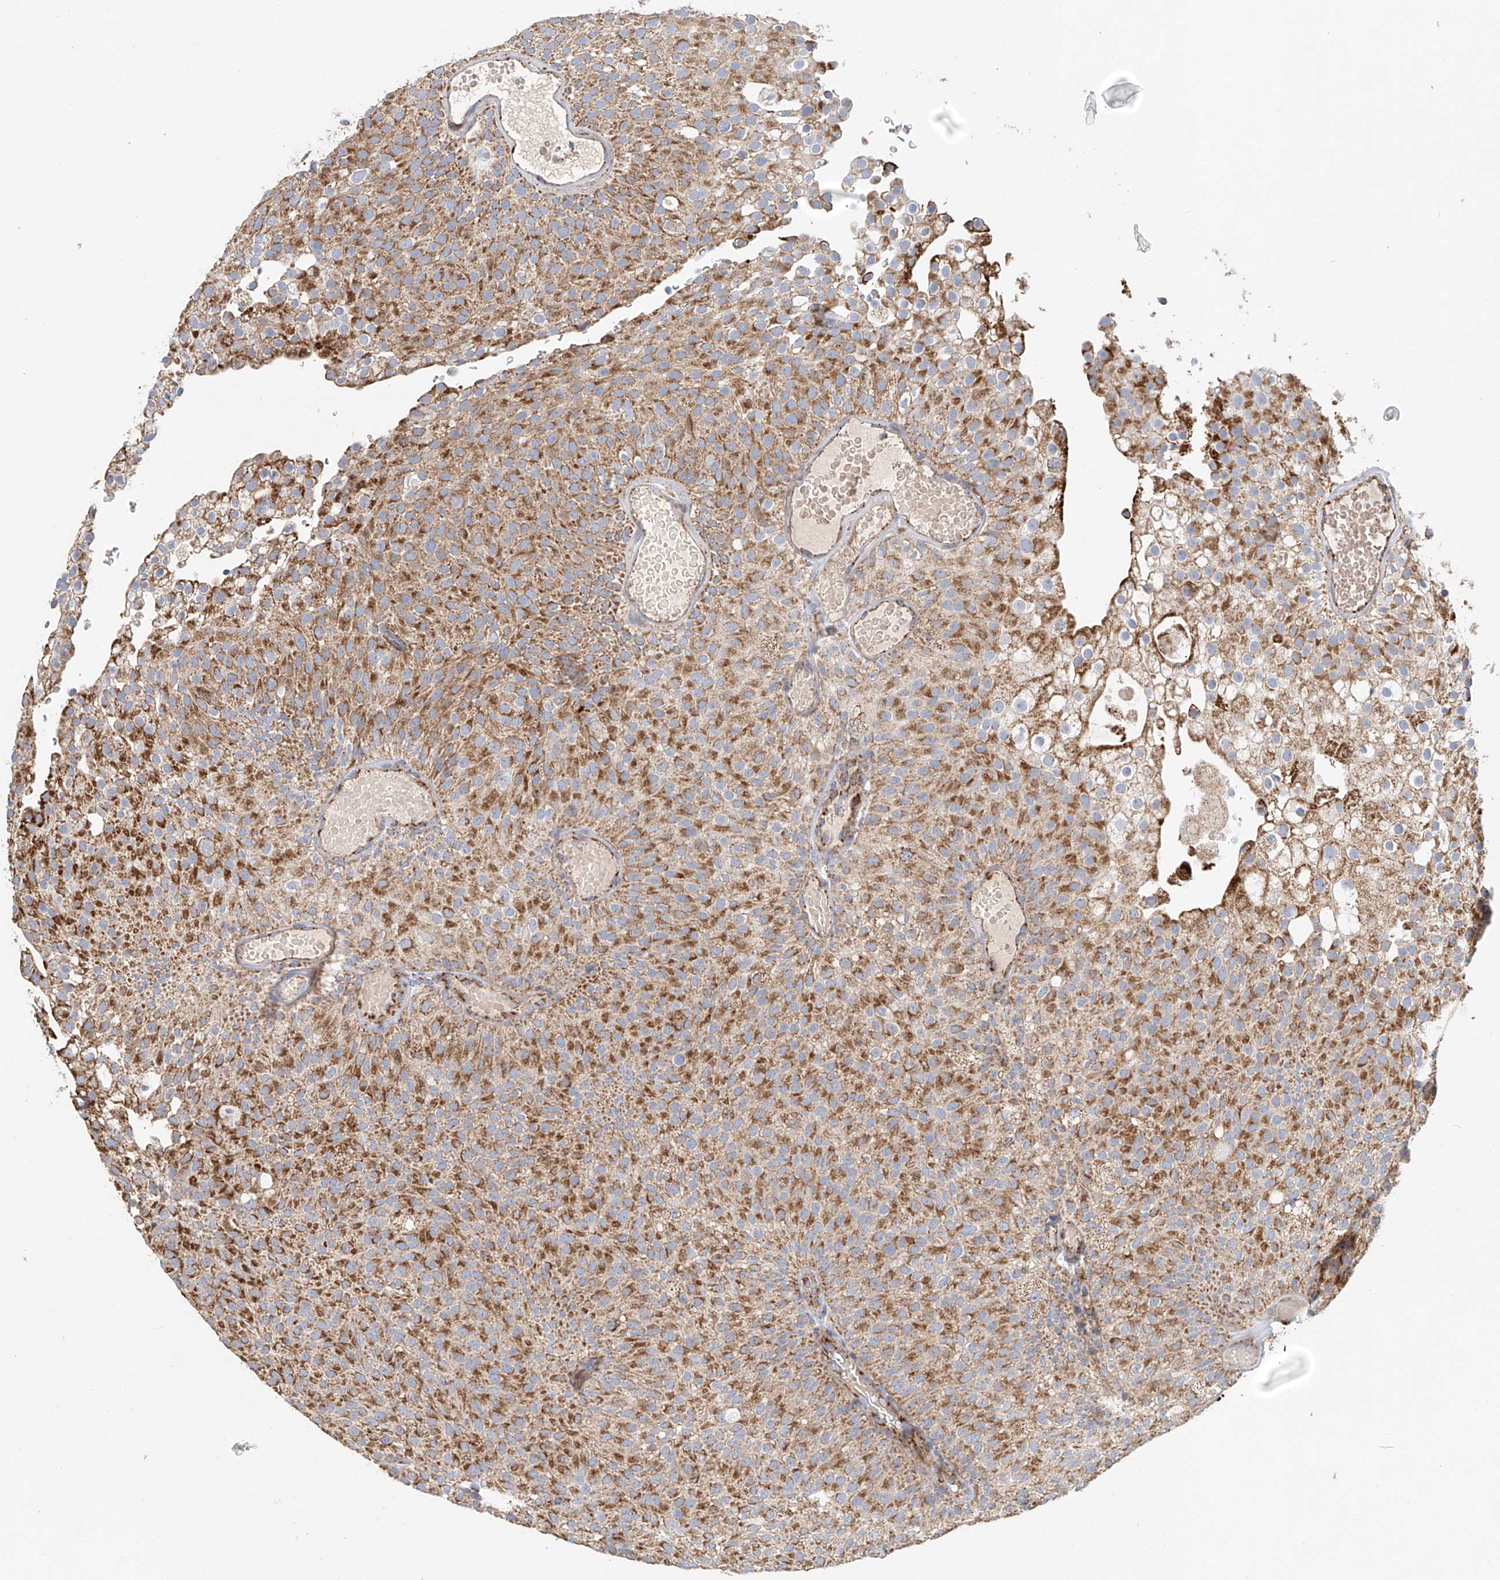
{"staining": {"intensity": "moderate", "quantity": ">75%", "location": "cytoplasmic/membranous"}, "tissue": "urothelial cancer", "cell_type": "Tumor cells", "image_type": "cancer", "snomed": [{"axis": "morphology", "description": "Urothelial carcinoma, Low grade"}, {"axis": "topography", "description": "Urinary bladder"}], "caption": "Immunohistochemical staining of human urothelial cancer demonstrates medium levels of moderate cytoplasmic/membranous staining in about >75% of tumor cells. The staining is performed using DAB (3,3'-diaminobenzidine) brown chromogen to label protein expression. The nuclei are counter-stained blue using hematoxylin.", "gene": "MCL1", "patient": {"sex": "male", "age": 78}}